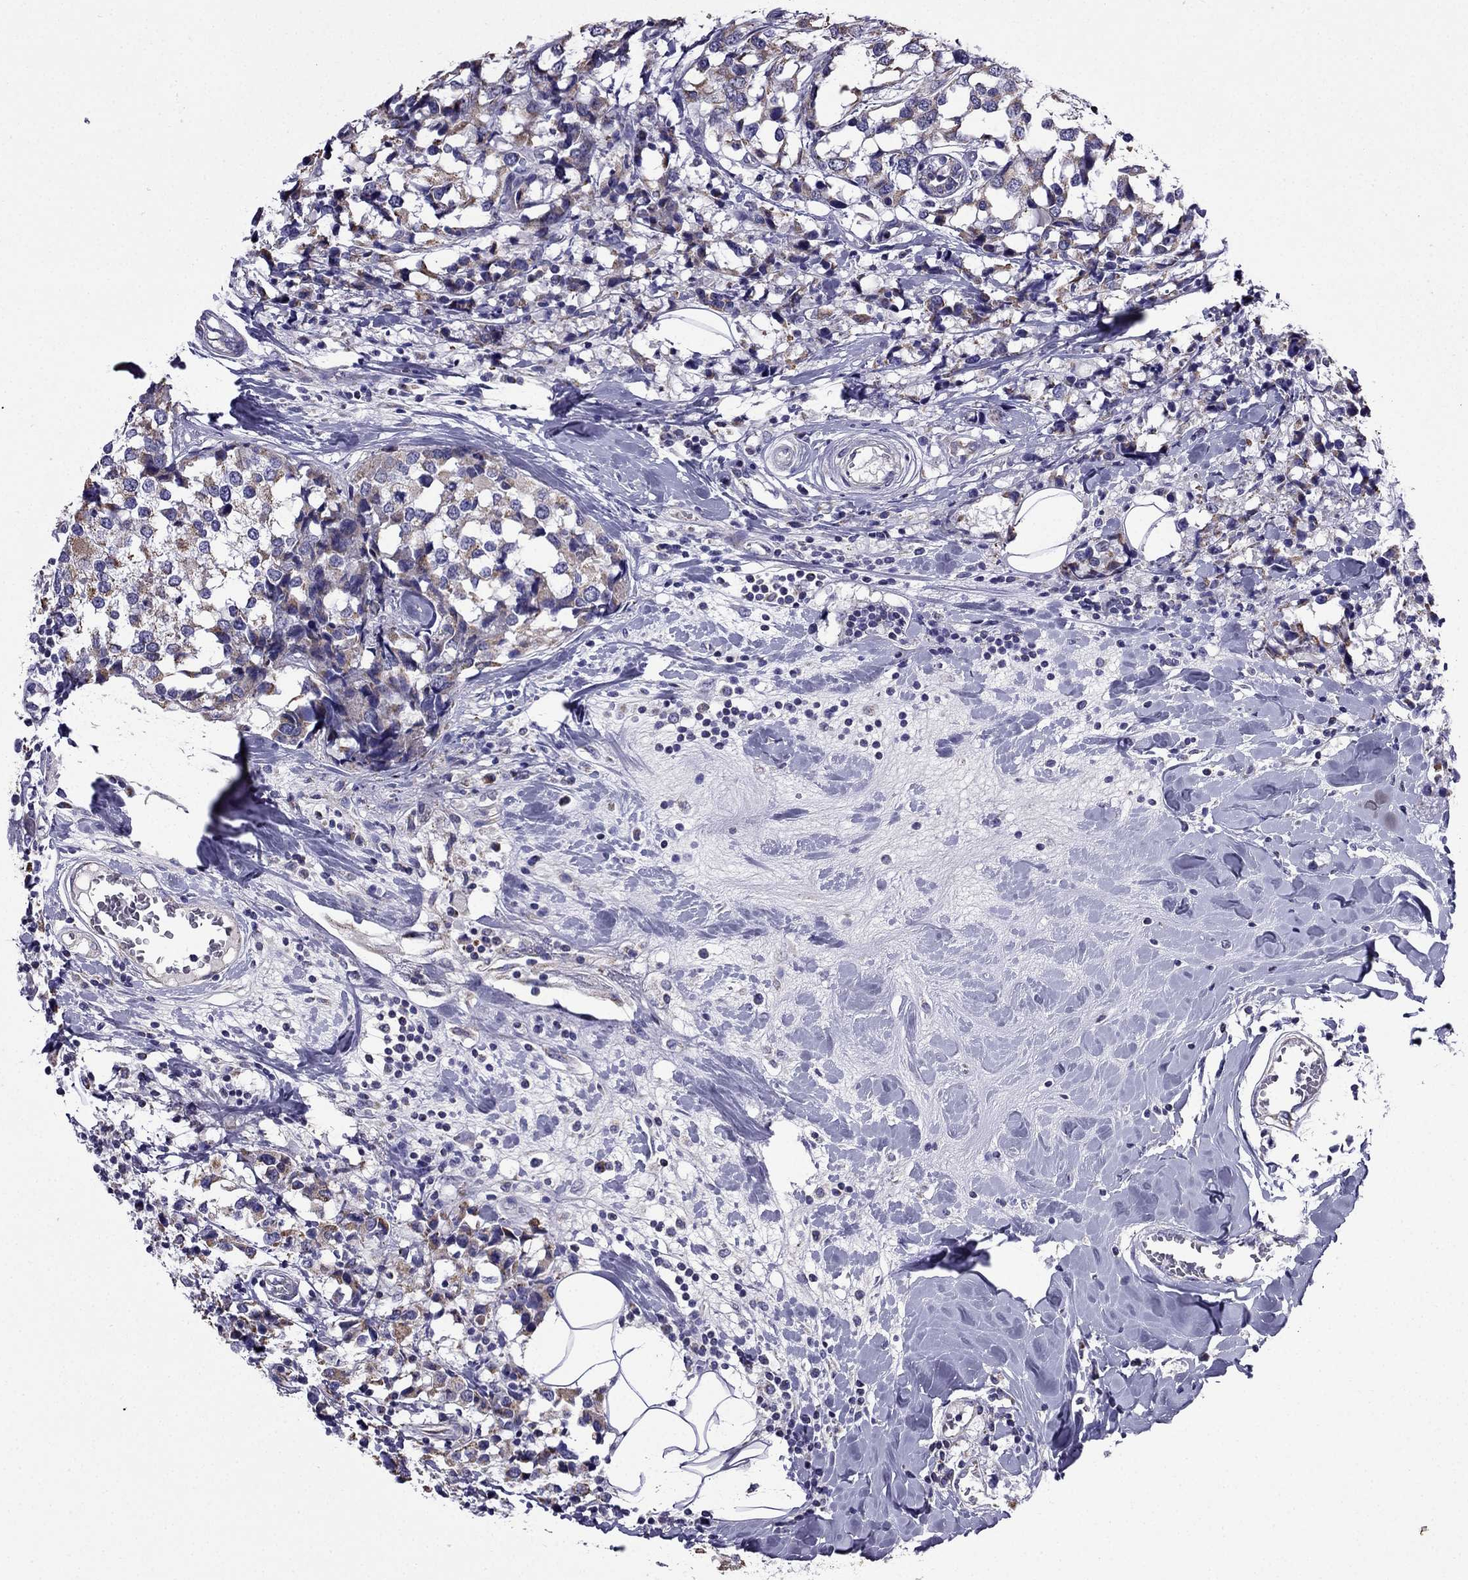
{"staining": {"intensity": "moderate", "quantity": ">75%", "location": "cytoplasmic/membranous"}, "tissue": "breast cancer", "cell_type": "Tumor cells", "image_type": "cancer", "snomed": [{"axis": "morphology", "description": "Lobular carcinoma"}, {"axis": "topography", "description": "Breast"}], "caption": "DAB (3,3'-diaminobenzidine) immunohistochemical staining of human breast cancer displays moderate cytoplasmic/membranous protein expression in about >75% of tumor cells. The staining was performed using DAB to visualize the protein expression in brown, while the nuclei were stained in blue with hematoxylin (Magnification: 20x).", "gene": "DSC1", "patient": {"sex": "female", "age": 59}}